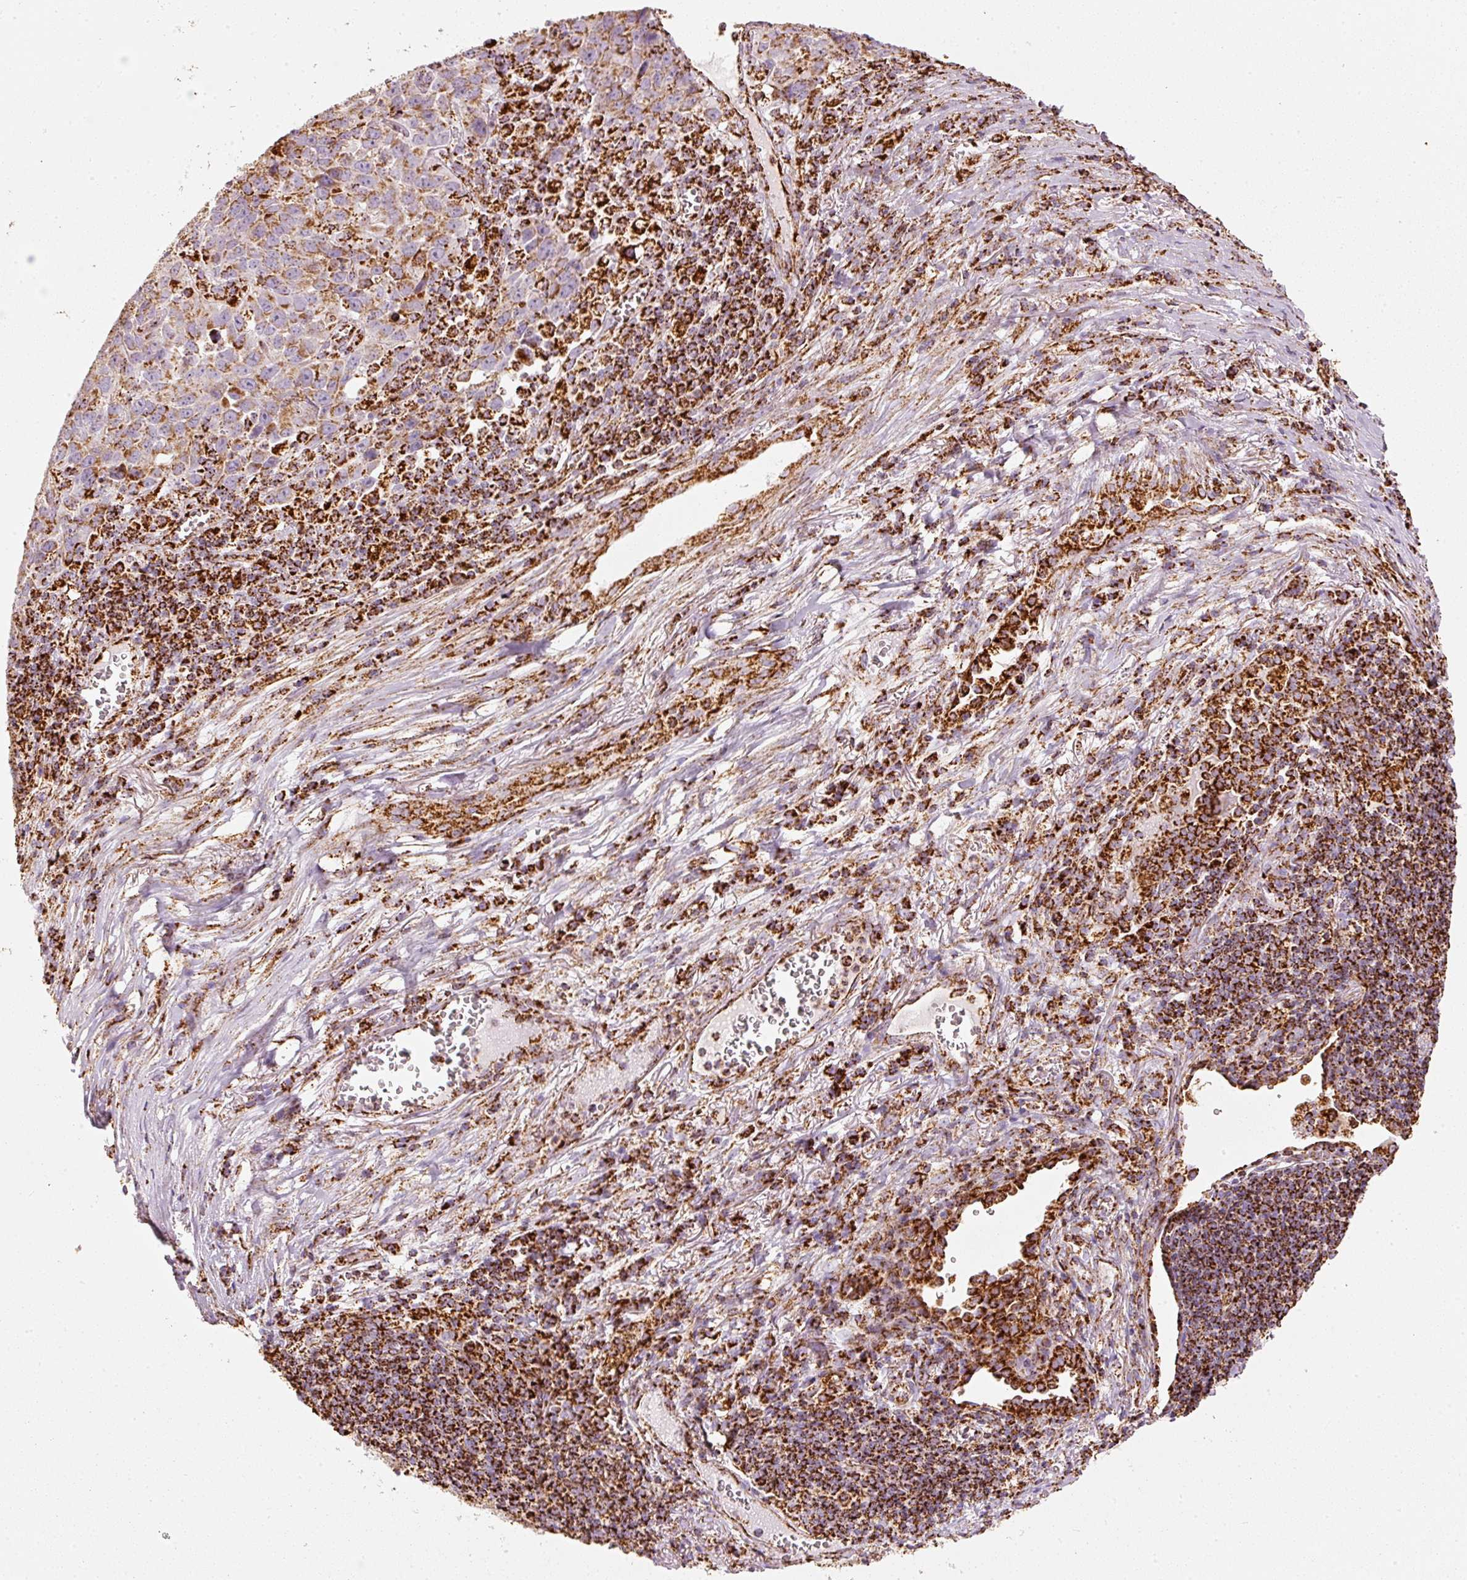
{"staining": {"intensity": "moderate", "quantity": ">75%", "location": "cytoplasmic/membranous"}, "tissue": "lung cancer", "cell_type": "Tumor cells", "image_type": "cancer", "snomed": [{"axis": "morphology", "description": "Squamous cell carcinoma, NOS"}, {"axis": "topography", "description": "Lung"}], "caption": "A brown stain shows moderate cytoplasmic/membranous staining of a protein in lung cancer (squamous cell carcinoma) tumor cells.", "gene": "MT-CO2", "patient": {"sex": "male", "age": 76}}